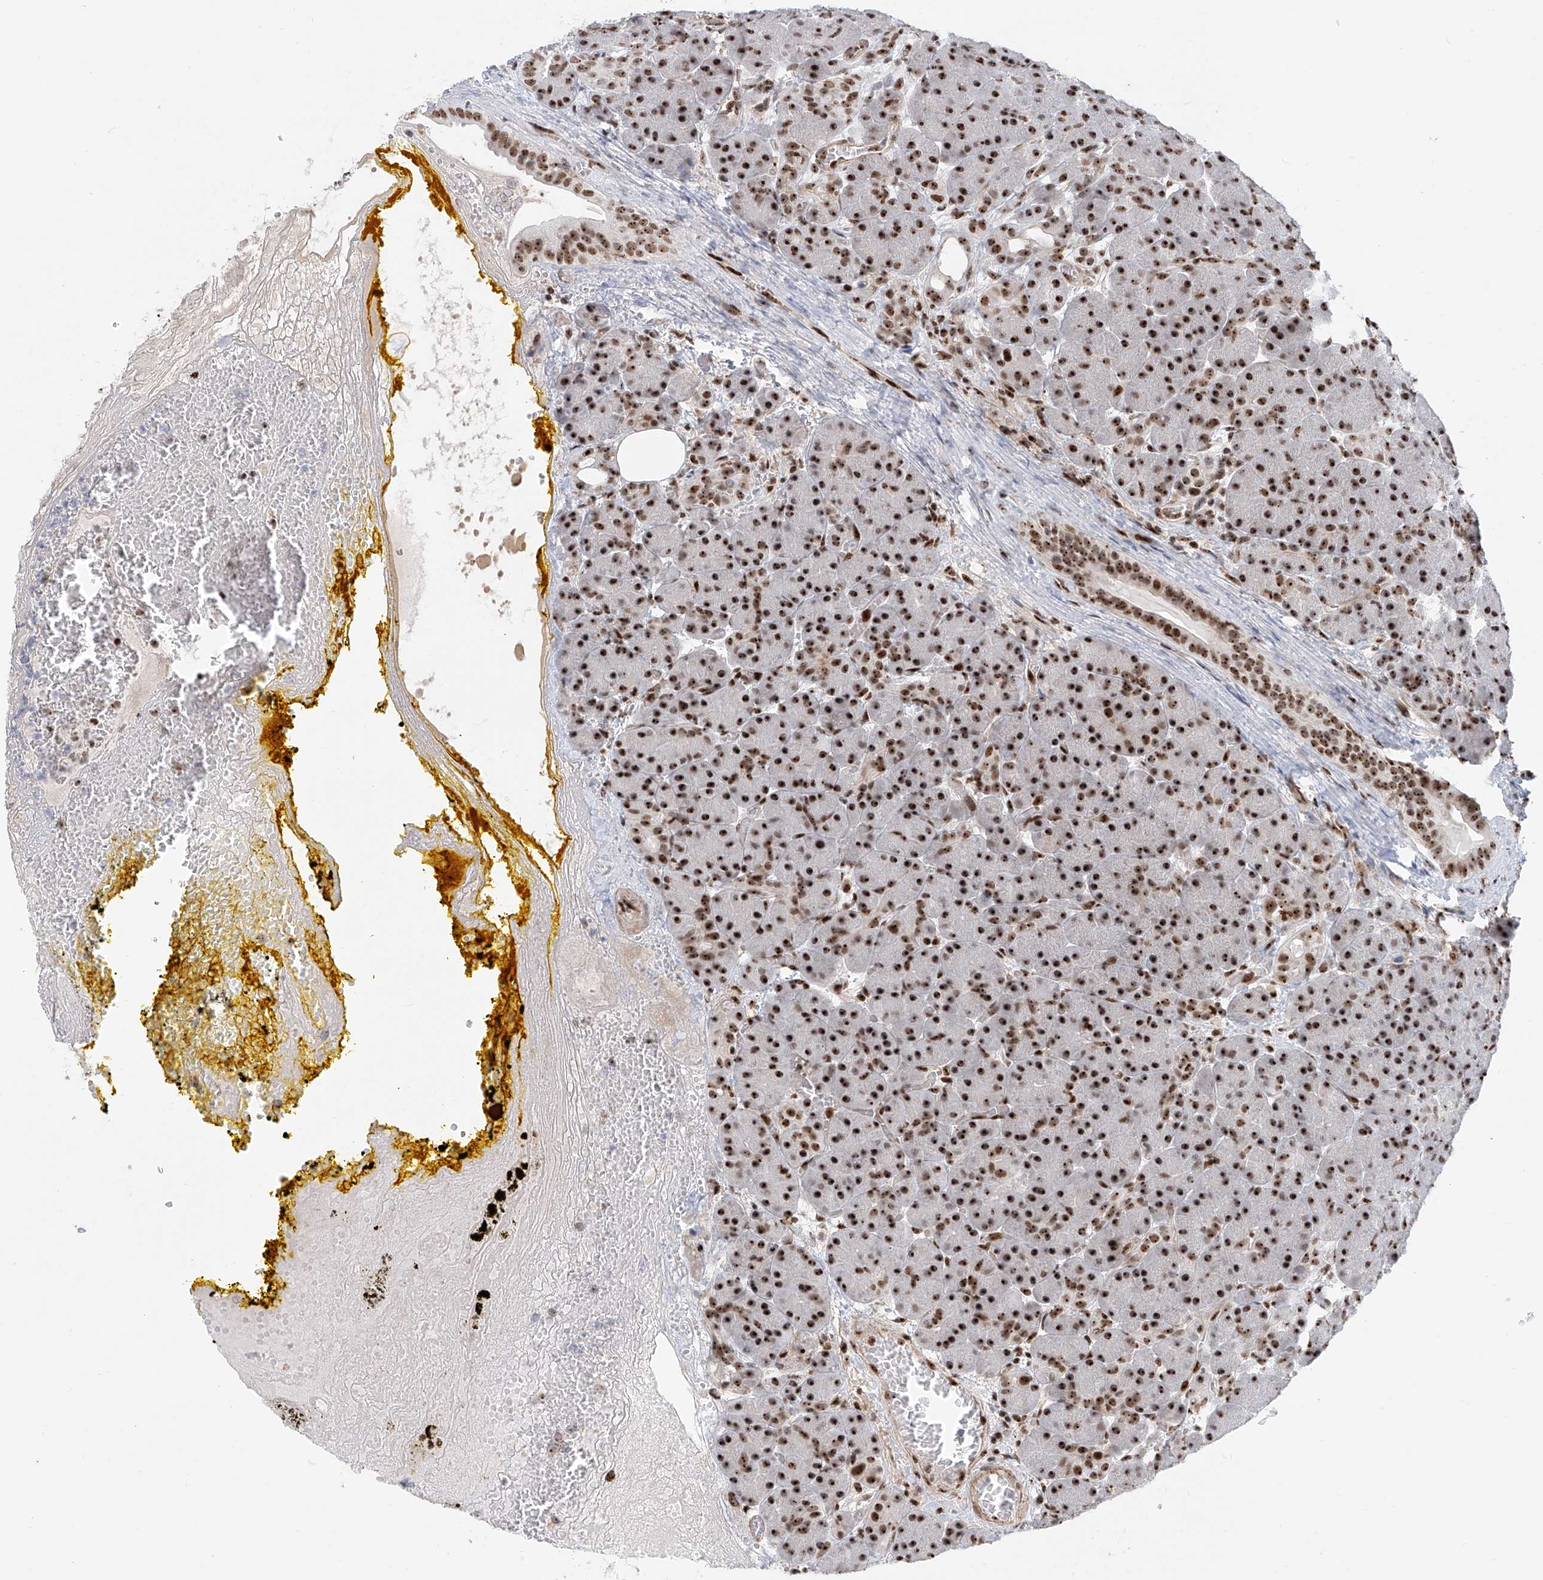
{"staining": {"intensity": "strong", "quantity": ">75%", "location": "nuclear"}, "tissue": "pancreas", "cell_type": "Exocrine glandular cells", "image_type": "normal", "snomed": [{"axis": "morphology", "description": "Normal tissue, NOS"}, {"axis": "topography", "description": "Pancreas"}], "caption": "An immunohistochemistry (IHC) histopathology image of unremarkable tissue is shown. Protein staining in brown shows strong nuclear positivity in pancreas within exocrine glandular cells.", "gene": "PRUNE2", "patient": {"sex": "male", "age": 63}}